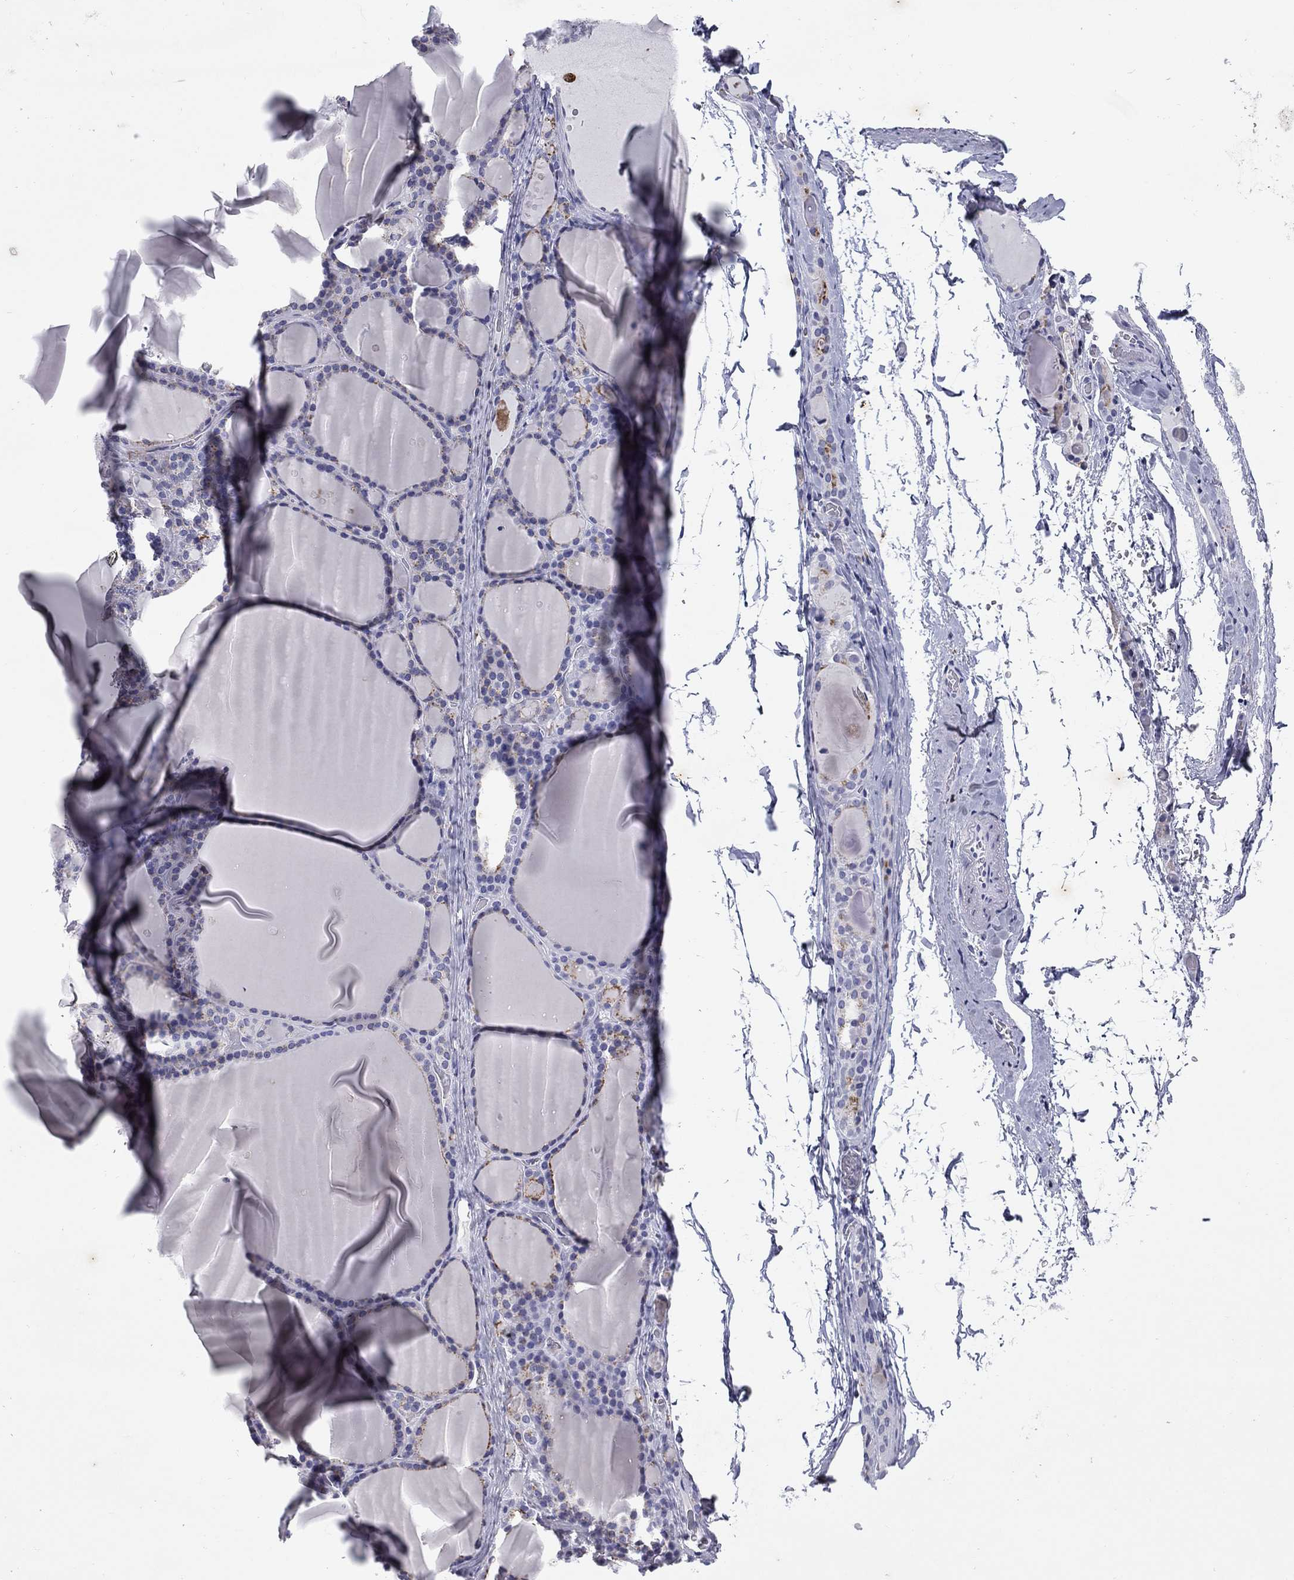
{"staining": {"intensity": "moderate", "quantity": "<25%", "location": "cytoplasmic/membranous"}, "tissue": "thyroid gland", "cell_type": "Glandular cells", "image_type": "normal", "snomed": [{"axis": "morphology", "description": "Normal tissue, NOS"}, {"axis": "topography", "description": "Thyroid gland"}], "caption": "Protein staining of unremarkable thyroid gland shows moderate cytoplasmic/membranous positivity in about <25% of glandular cells. Nuclei are stained in blue.", "gene": "MADCAM1", "patient": {"sex": "male", "age": 63}}